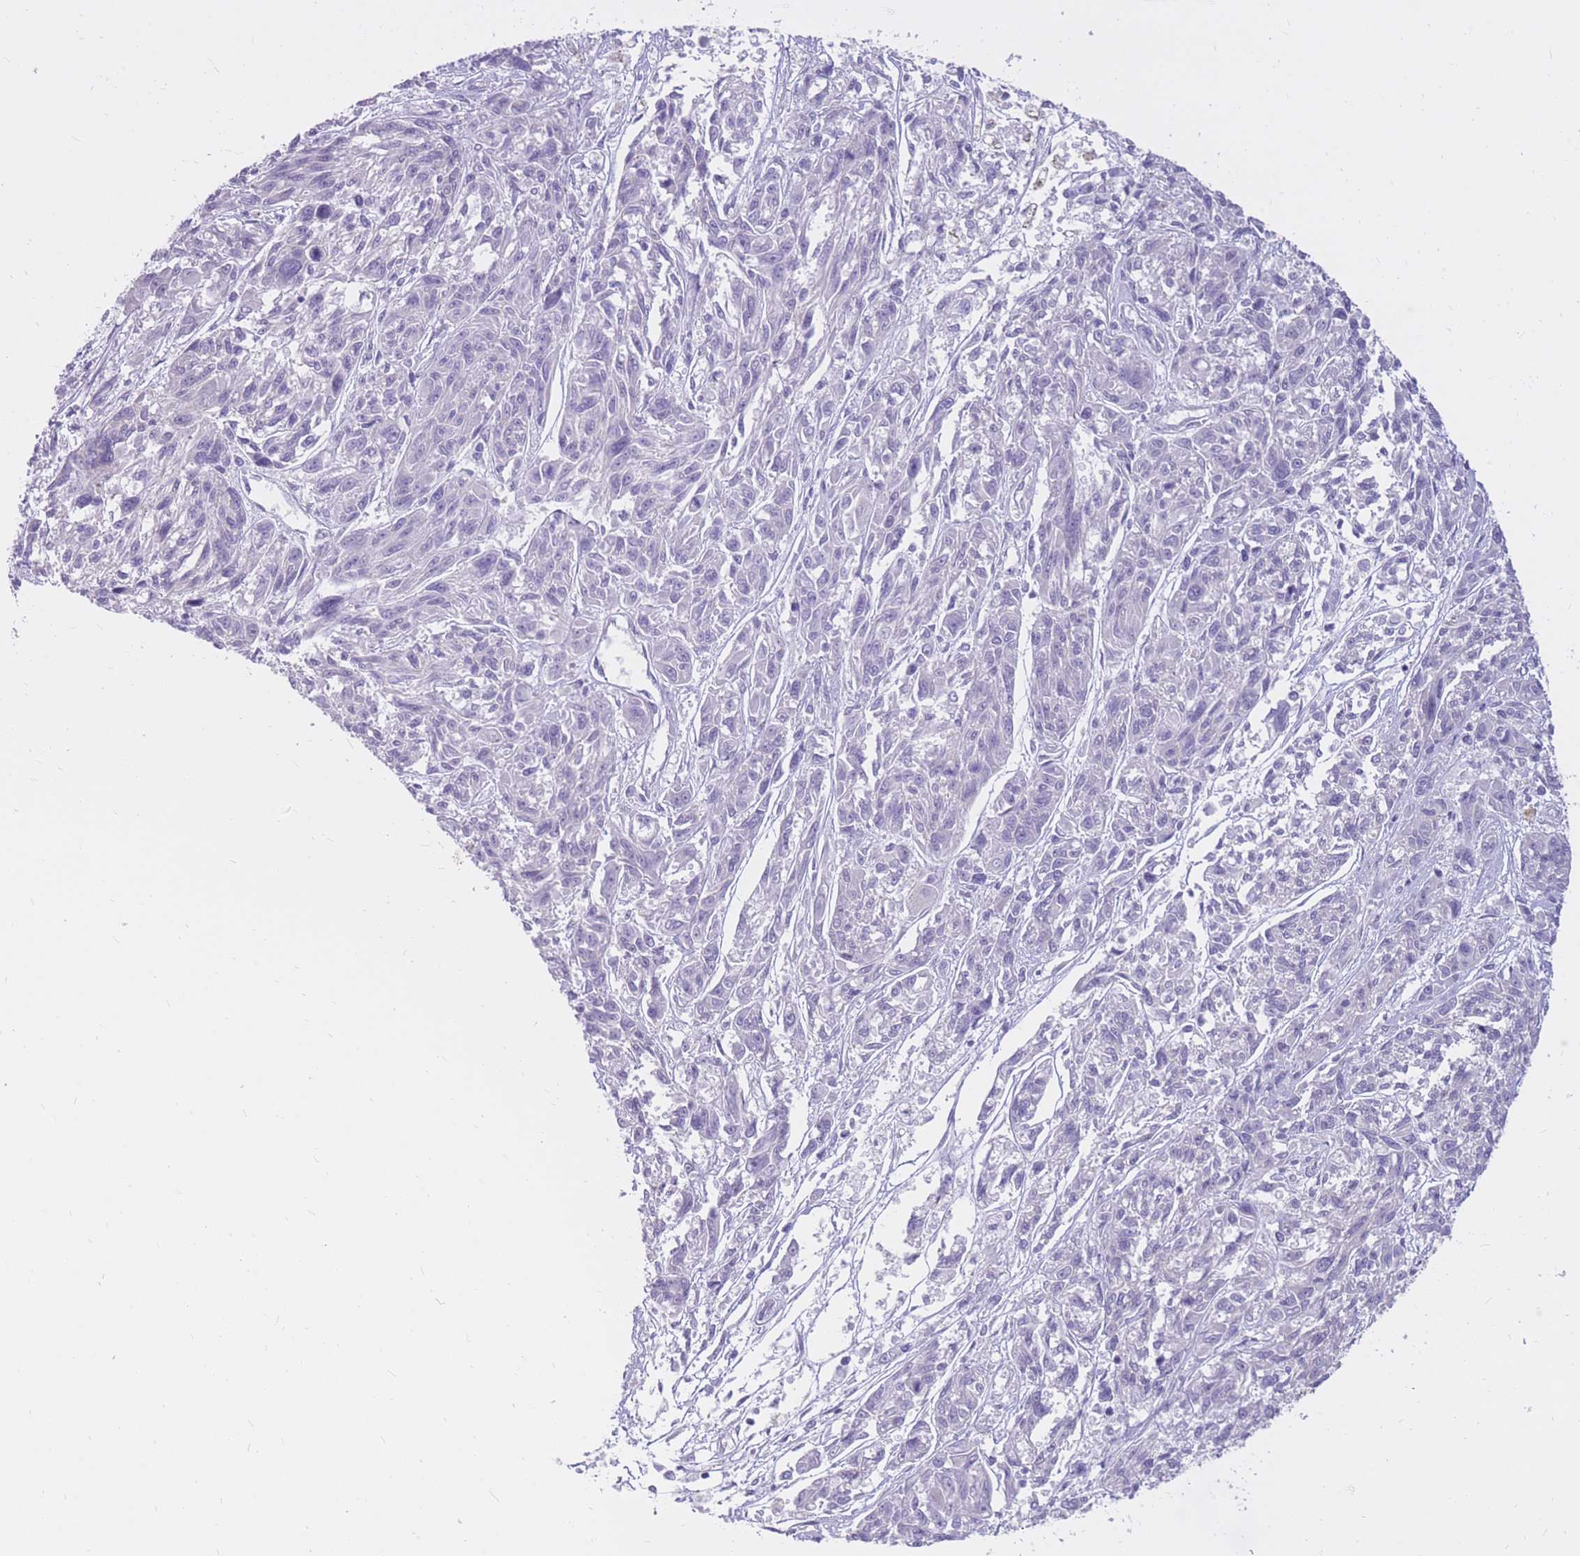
{"staining": {"intensity": "negative", "quantity": "none", "location": "none"}, "tissue": "melanoma", "cell_type": "Tumor cells", "image_type": "cancer", "snomed": [{"axis": "morphology", "description": "Malignant melanoma, NOS"}, {"axis": "topography", "description": "Skin"}], "caption": "This histopathology image is of malignant melanoma stained with immunohistochemistry to label a protein in brown with the nuclei are counter-stained blue. There is no expression in tumor cells.", "gene": "RNF170", "patient": {"sex": "male", "age": 53}}